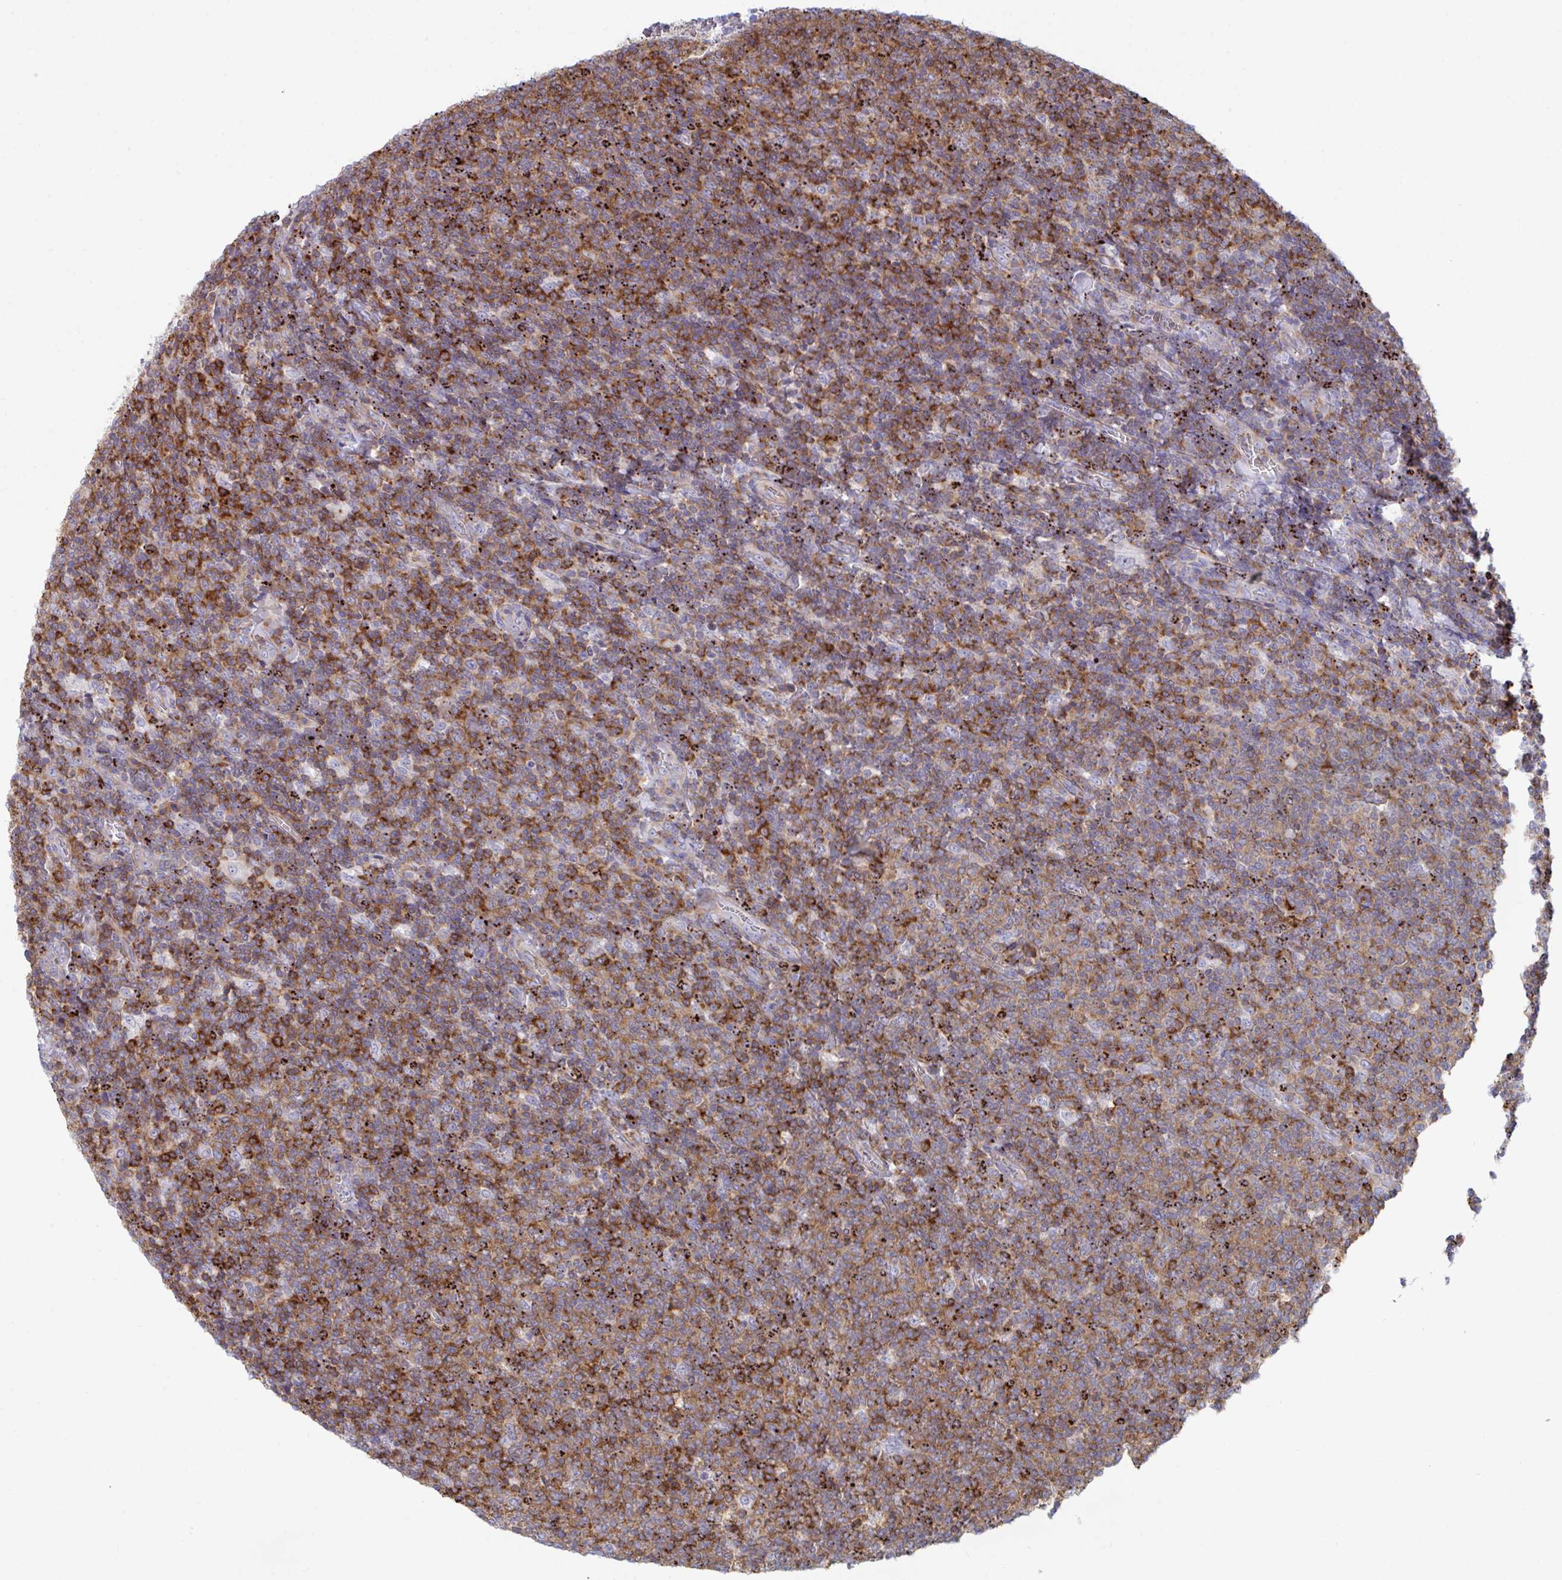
{"staining": {"intensity": "moderate", "quantity": ">75%", "location": "cytoplasmic/membranous"}, "tissue": "lymphoma", "cell_type": "Tumor cells", "image_type": "cancer", "snomed": [{"axis": "morphology", "description": "Malignant lymphoma, non-Hodgkin's type, Low grade"}, {"axis": "topography", "description": "Lymph node"}], "caption": "IHC micrograph of human malignant lymphoma, non-Hodgkin's type (low-grade) stained for a protein (brown), which reveals medium levels of moderate cytoplasmic/membranous positivity in approximately >75% of tumor cells.", "gene": "WNK1", "patient": {"sex": "male", "age": 52}}